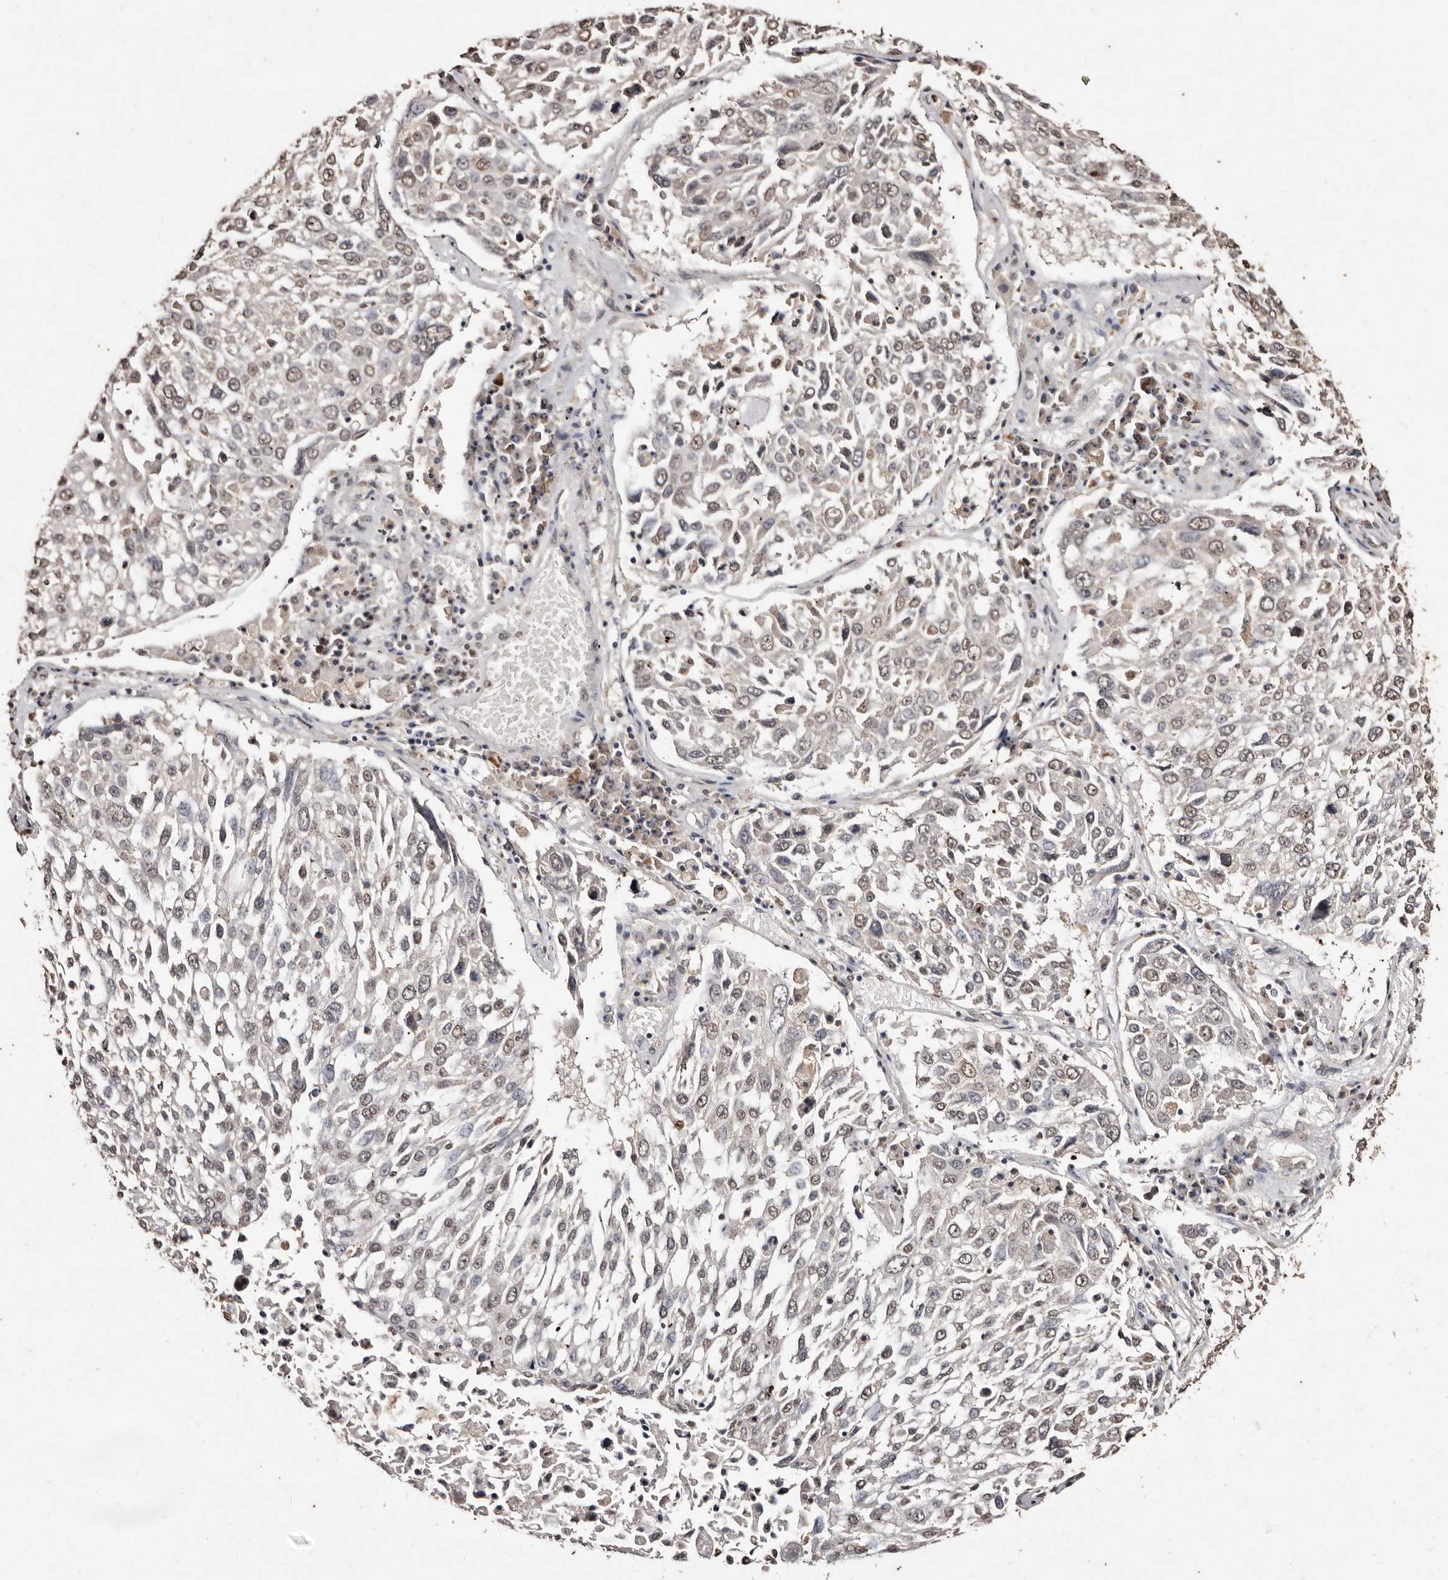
{"staining": {"intensity": "moderate", "quantity": "<25%", "location": "nuclear"}, "tissue": "lung cancer", "cell_type": "Tumor cells", "image_type": "cancer", "snomed": [{"axis": "morphology", "description": "Squamous cell carcinoma, NOS"}, {"axis": "topography", "description": "Lung"}], "caption": "Tumor cells show moderate nuclear staining in approximately <25% of cells in lung cancer.", "gene": "ERBB4", "patient": {"sex": "male", "age": 65}}